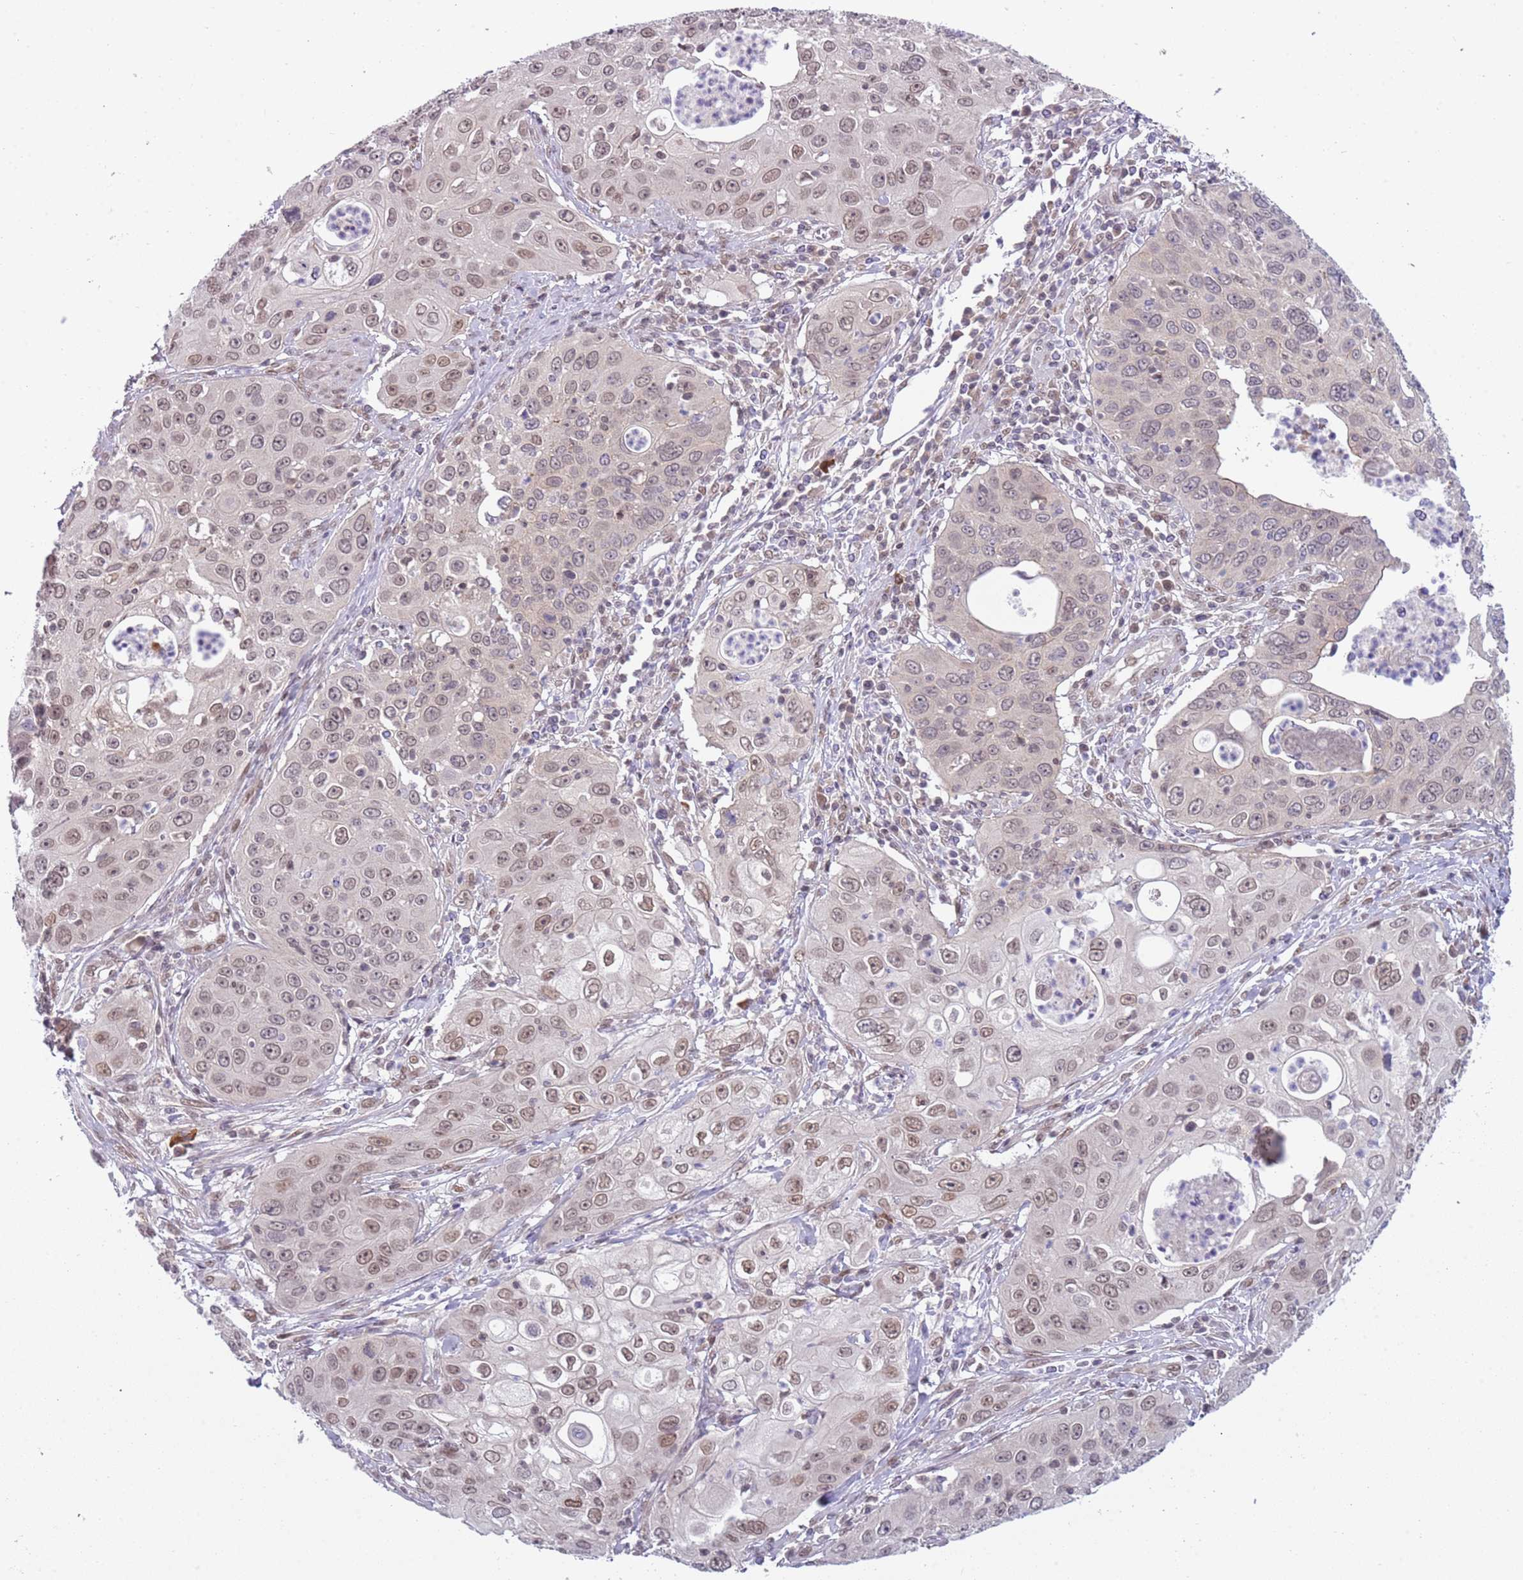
{"staining": {"intensity": "moderate", "quantity": ">75%", "location": "nuclear"}, "tissue": "cervical cancer", "cell_type": "Tumor cells", "image_type": "cancer", "snomed": [{"axis": "morphology", "description": "Squamous cell carcinoma, NOS"}, {"axis": "topography", "description": "Cervix"}], "caption": "Immunohistochemistry photomicrograph of cervical cancer (squamous cell carcinoma) stained for a protein (brown), which exhibits medium levels of moderate nuclear expression in approximately >75% of tumor cells.", "gene": "TM2D1", "patient": {"sex": "female", "age": 36}}